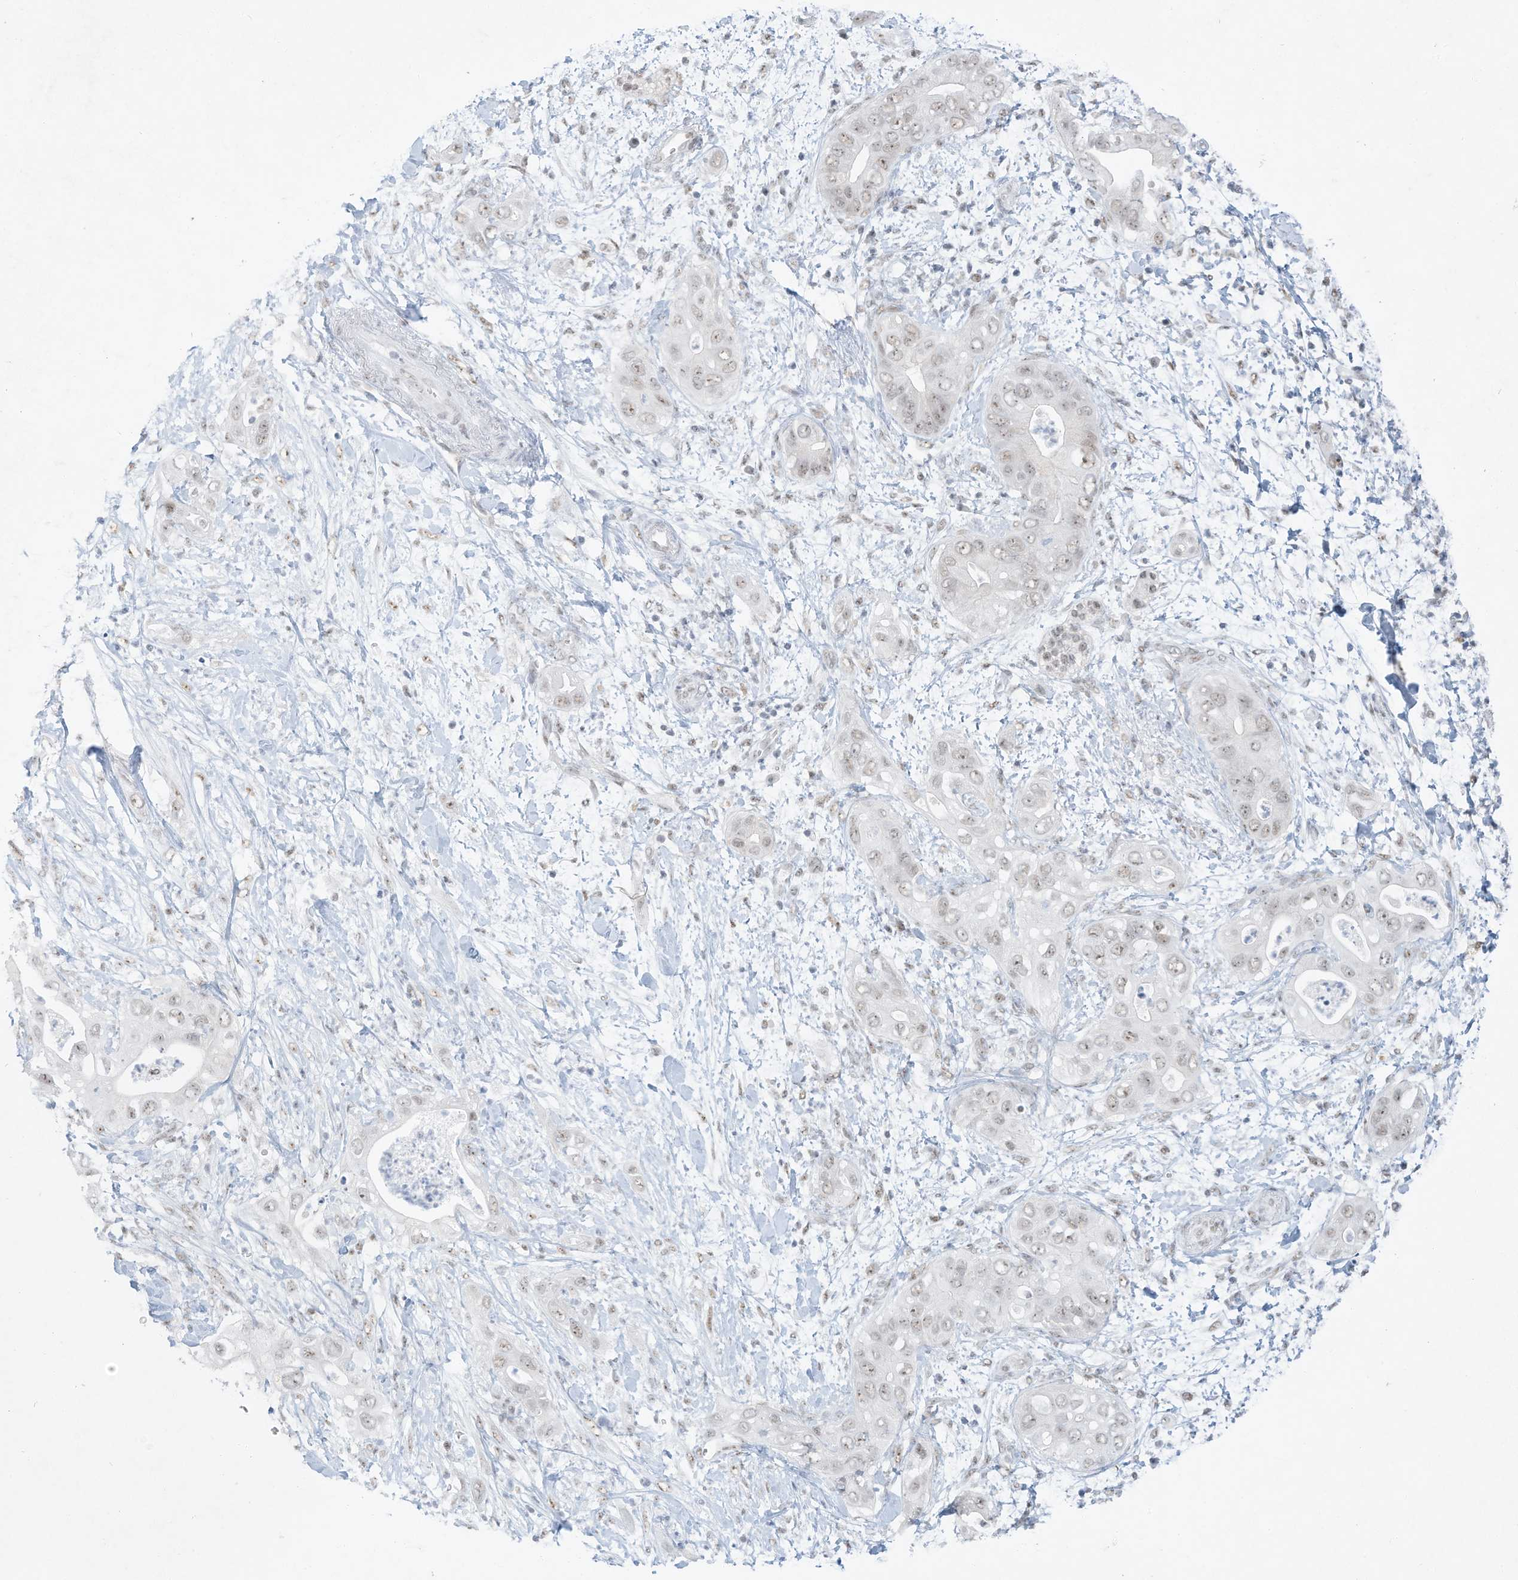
{"staining": {"intensity": "weak", "quantity": "<25%", "location": "nuclear"}, "tissue": "pancreatic cancer", "cell_type": "Tumor cells", "image_type": "cancer", "snomed": [{"axis": "morphology", "description": "Adenocarcinoma, NOS"}, {"axis": "topography", "description": "Pancreas"}], "caption": "IHC micrograph of neoplastic tissue: human adenocarcinoma (pancreatic) stained with DAB demonstrates no significant protein expression in tumor cells.", "gene": "PGC", "patient": {"sex": "female", "age": 78}}